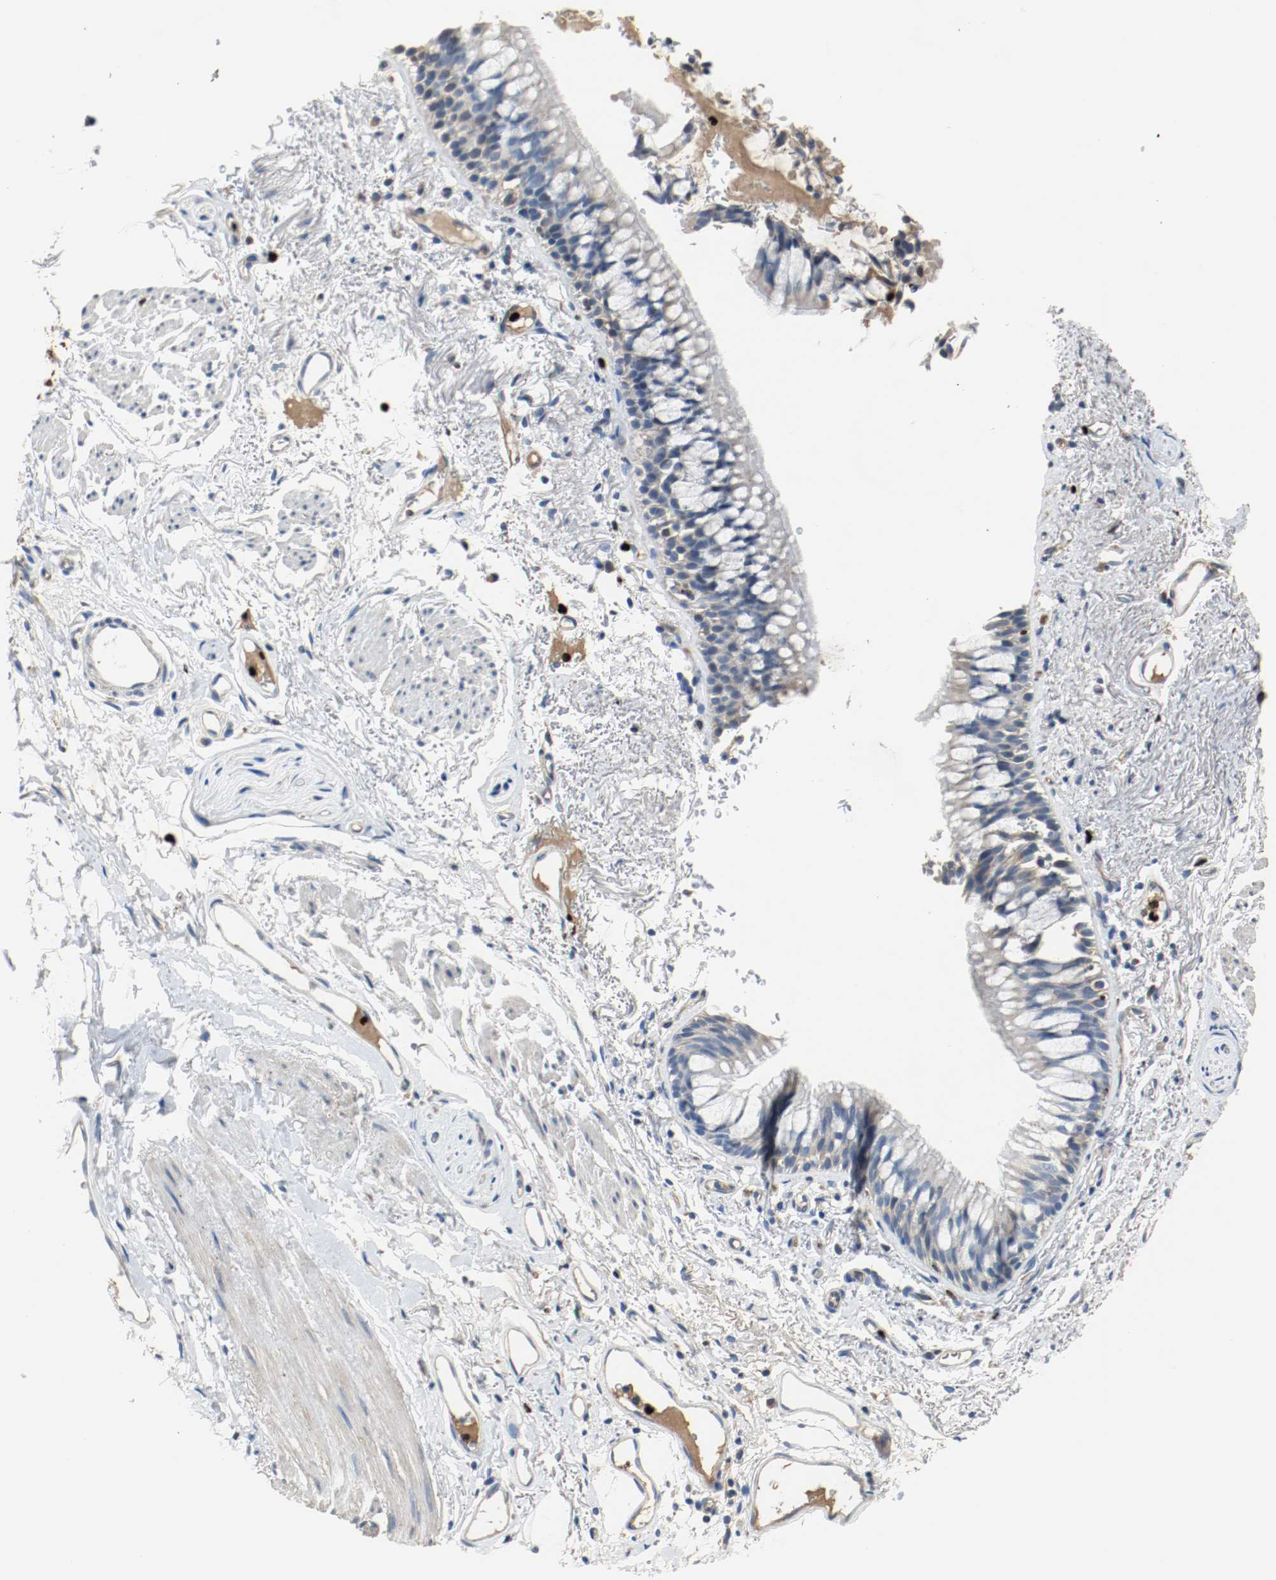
{"staining": {"intensity": "negative", "quantity": "none", "location": "none"}, "tissue": "bronchus", "cell_type": "Respiratory epithelial cells", "image_type": "normal", "snomed": [{"axis": "morphology", "description": "Normal tissue, NOS"}, {"axis": "topography", "description": "Bronchus"}], "caption": "This is an immunohistochemistry micrograph of unremarkable human bronchus. There is no staining in respiratory epithelial cells.", "gene": "BLK", "patient": {"sex": "female", "age": 73}}